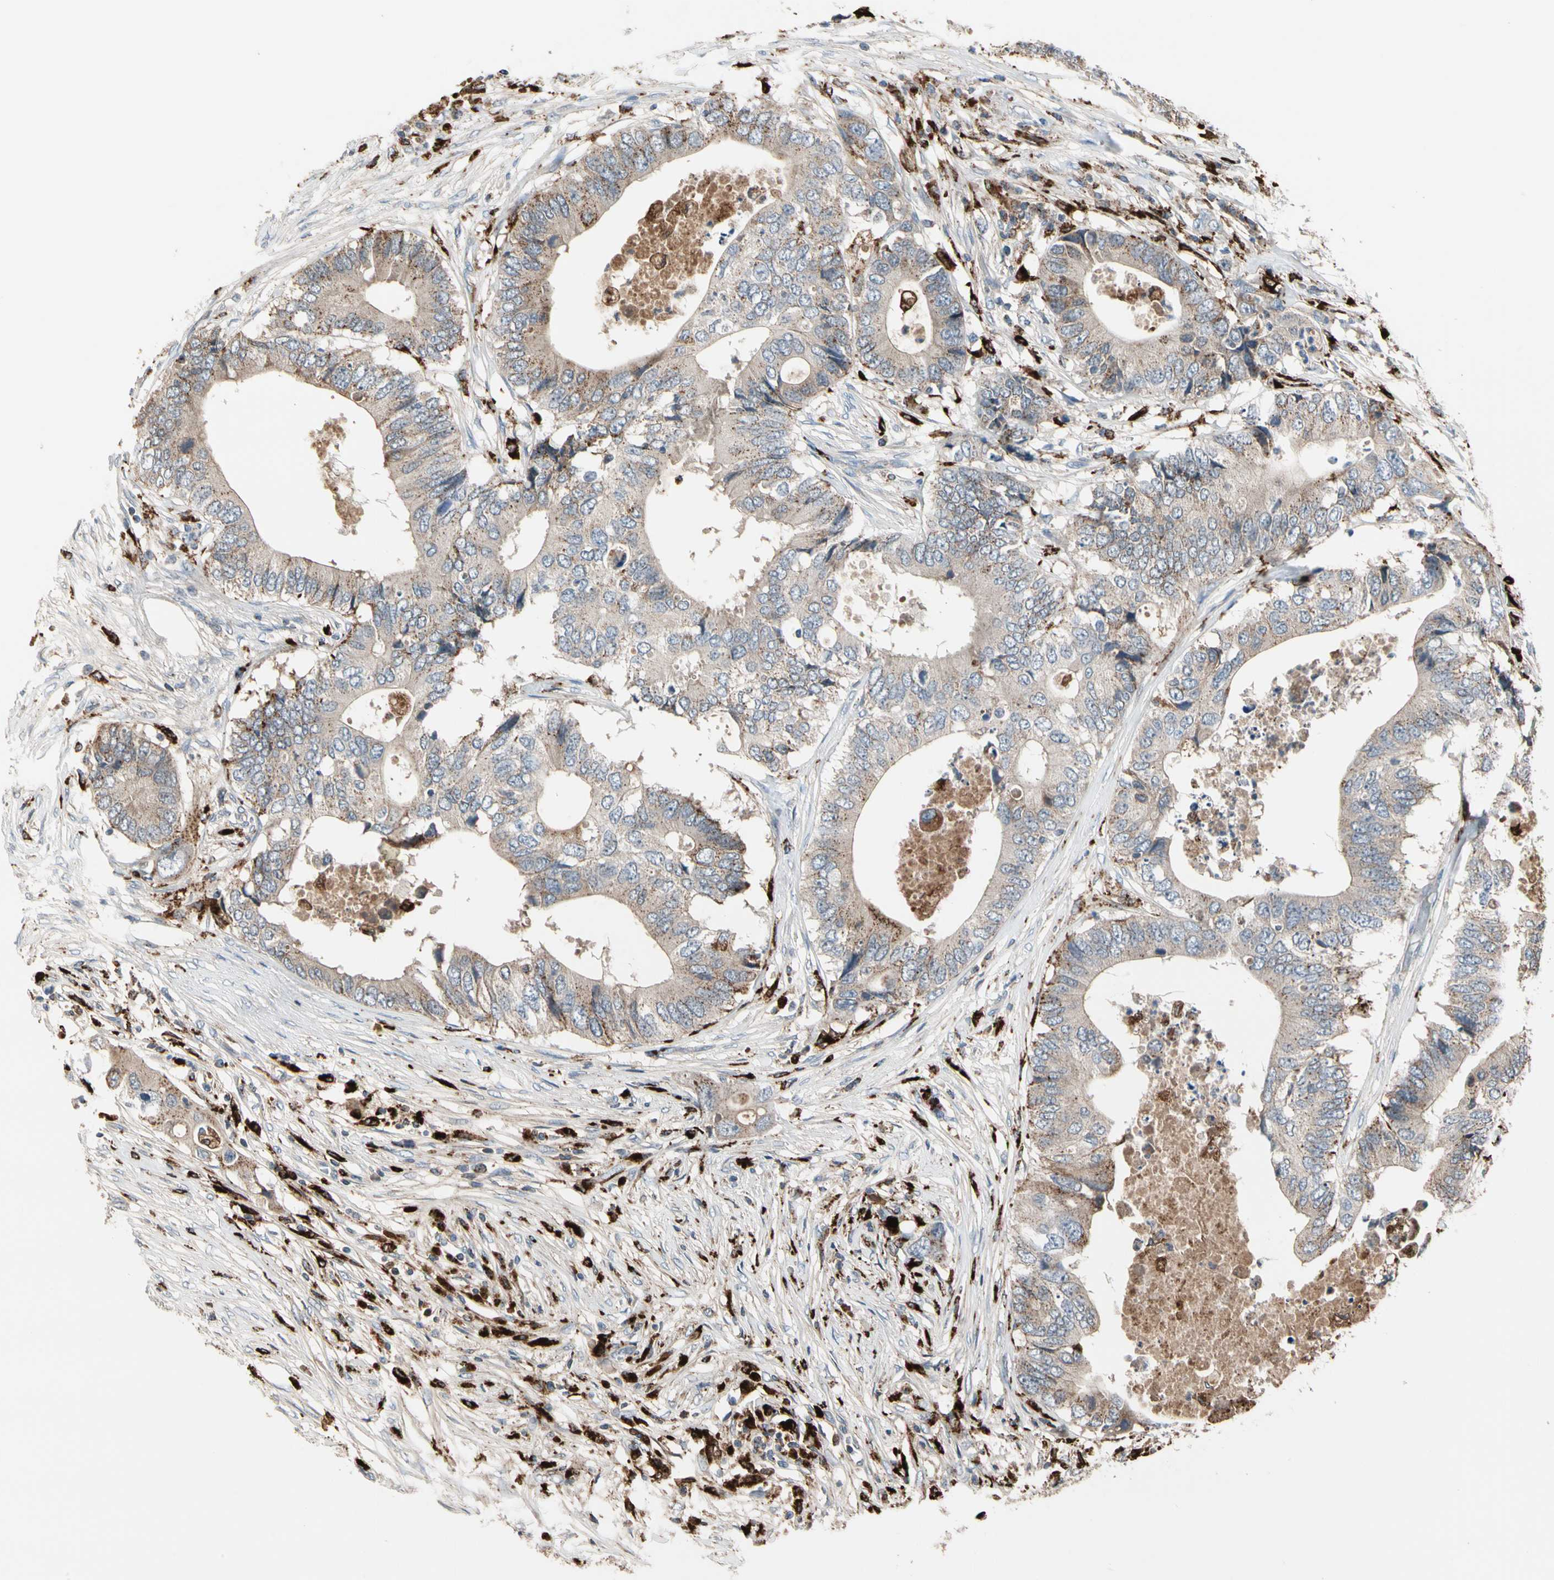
{"staining": {"intensity": "moderate", "quantity": "<25%", "location": "cytoplasmic/membranous"}, "tissue": "colorectal cancer", "cell_type": "Tumor cells", "image_type": "cancer", "snomed": [{"axis": "morphology", "description": "Adenocarcinoma, NOS"}, {"axis": "topography", "description": "Colon"}], "caption": "Immunohistochemistry staining of colorectal cancer (adenocarcinoma), which exhibits low levels of moderate cytoplasmic/membranous staining in approximately <25% of tumor cells indicating moderate cytoplasmic/membranous protein expression. The staining was performed using DAB (brown) for protein detection and nuclei were counterstained in hematoxylin (blue).", "gene": "GM2A", "patient": {"sex": "male", "age": 71}}